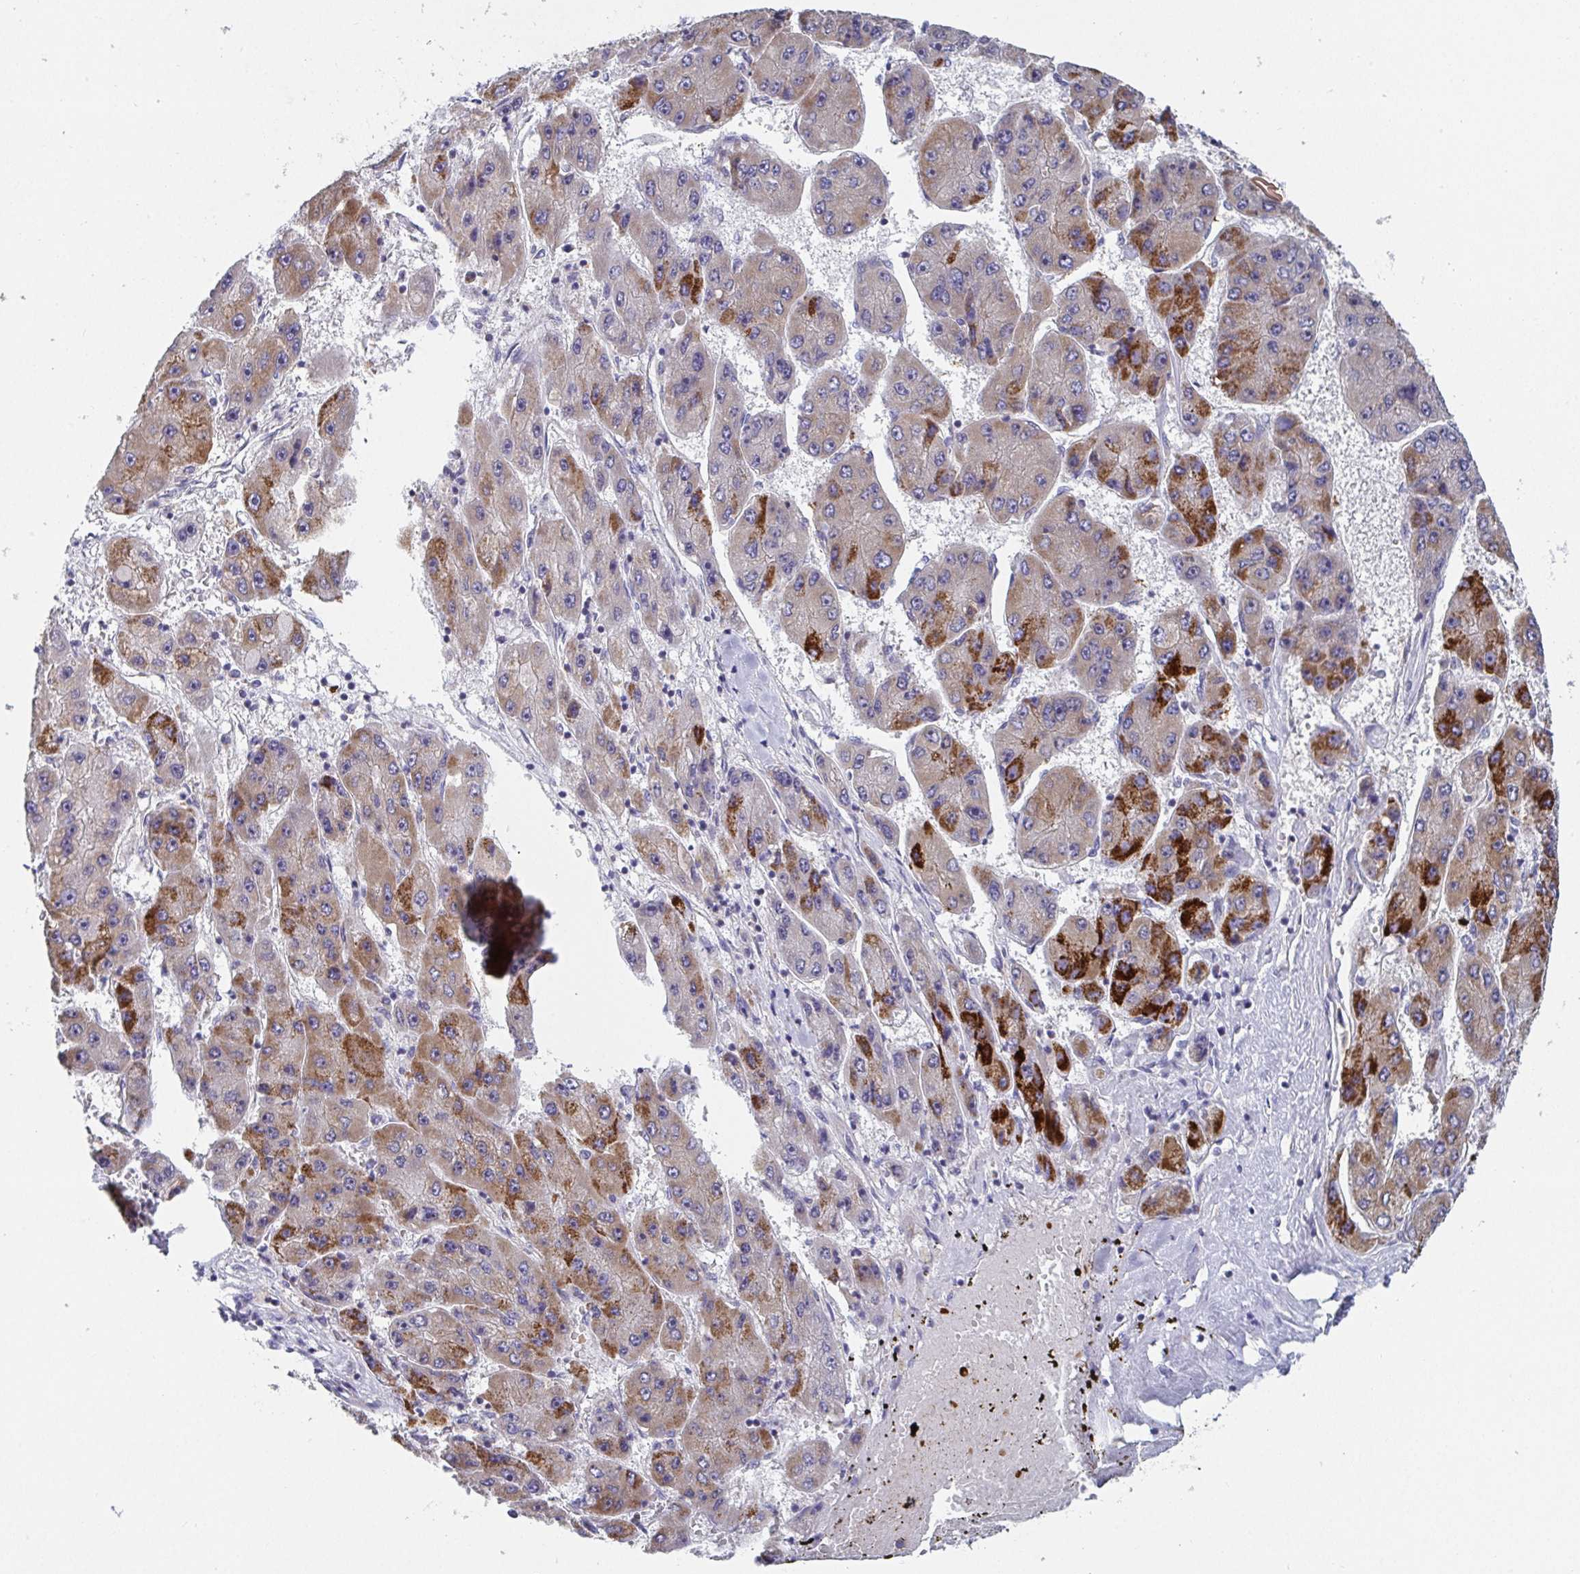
{"staining": {"intensity": "strong", "quantity": "25%-75%", "location": "cytoplasmic/membranous"}, "tissue": "liver cancer", "cell_type": "Tumor cells", "image_type": "cancer", "snomed": [{"axis": "morphology", "description": "Carcinoma, Hepatocellular, NOS"}, {"axis": "topography", "description": "Liver"}], "caption": "Liver cancer (hepatocellular carcinoma) stained with a brown dye reveals strong cytoplasmic/membranous positive expression in approximately 25%-75% of tumor cells.", "gene": "ATP5F1C", "patient": {"sex": "female", "age": 61}}